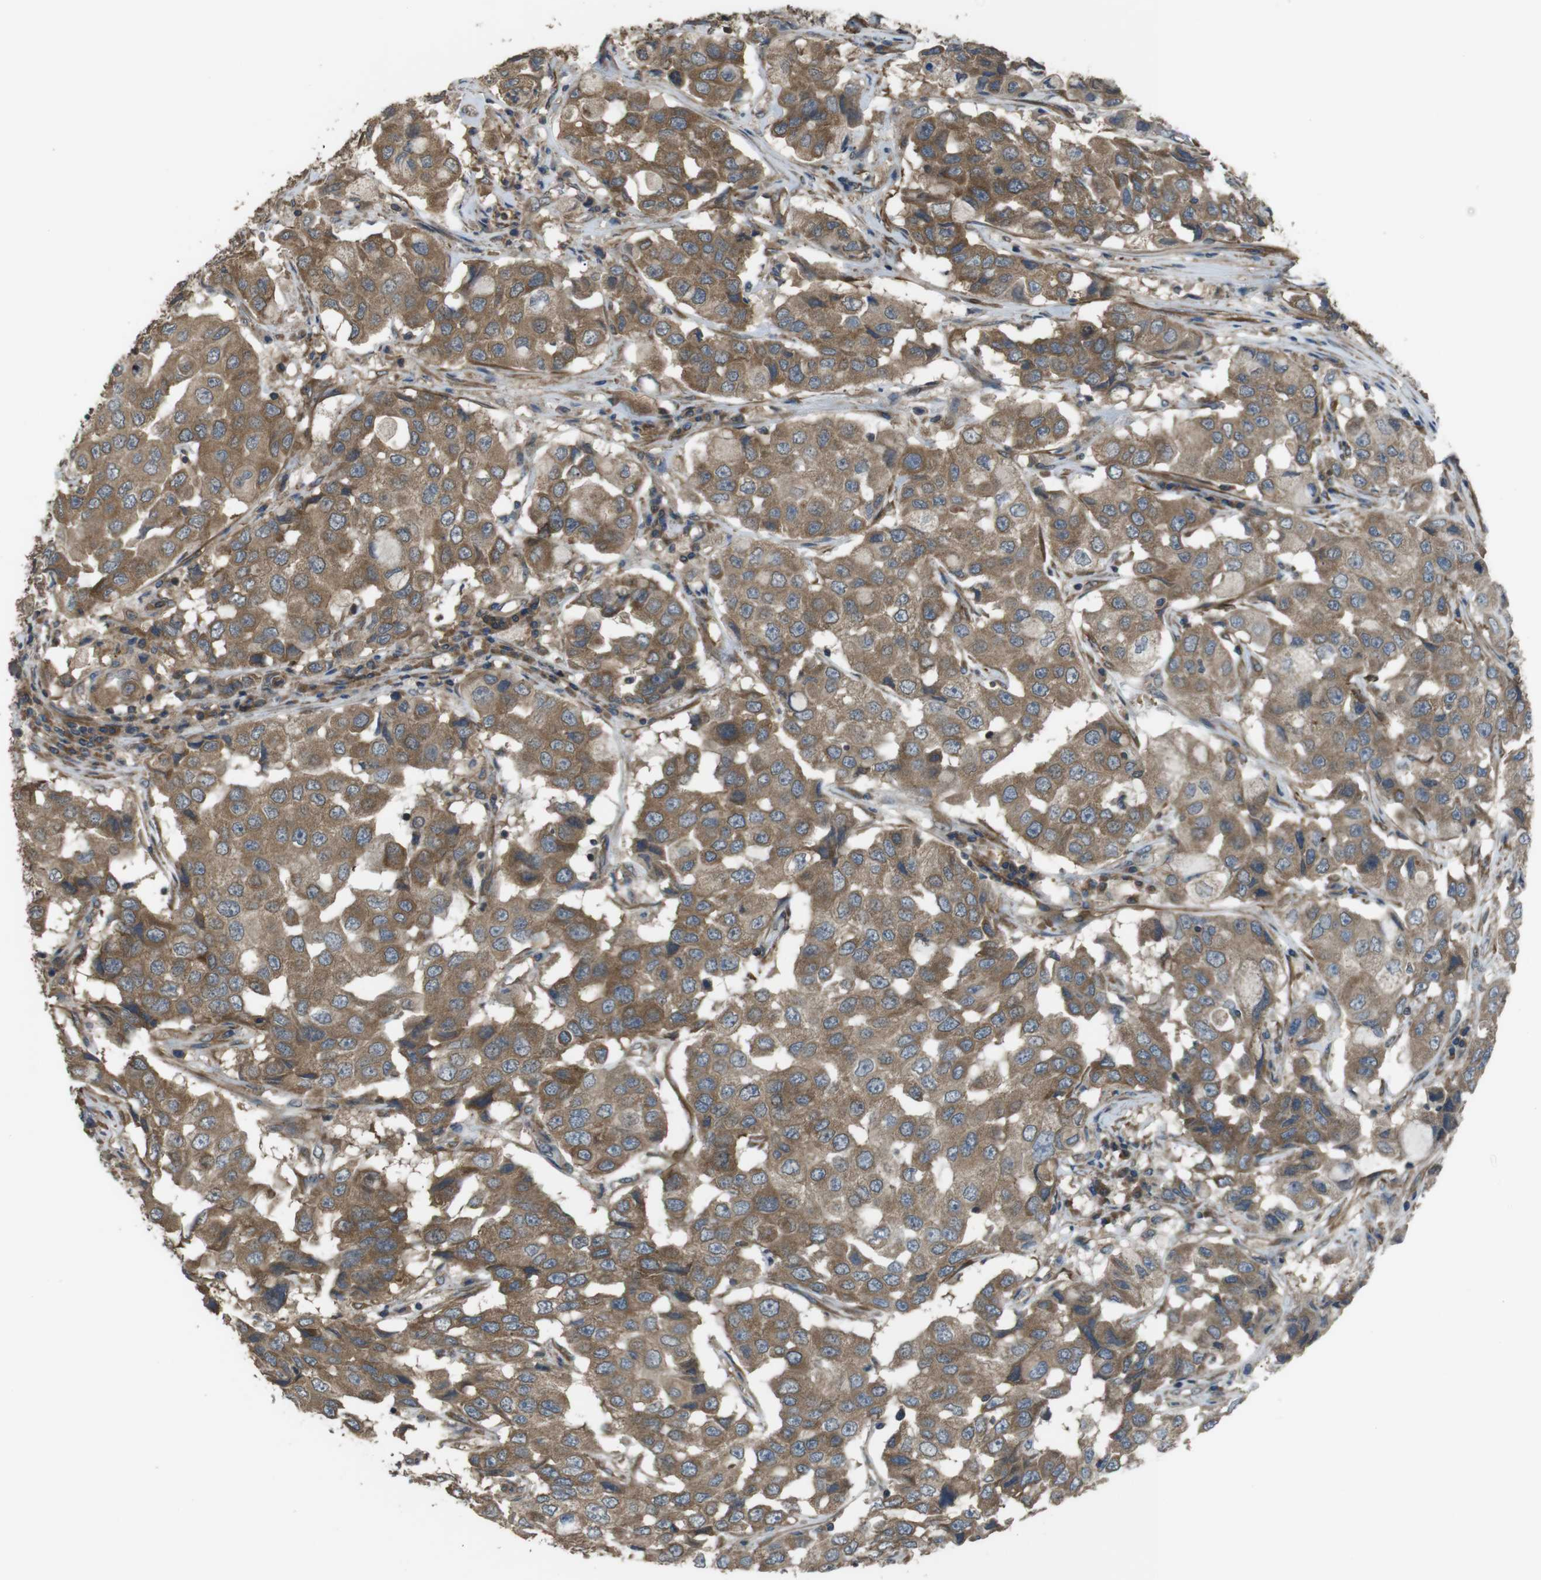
{"staining": {"intensity": "moderate", "quantity": ">75%", "location": "cytoplasmic/membranous"}, "tissue": "breast cancer", "cell_type": "Tumor cells", "image_type": "cancer", "snomed": [{"axis": "morphology", "description": "Duct carcinoma"}, {"axis": "topography", "description": "Breast"}], "caption": "This photomicrograph displays breast cancer (infiltrating ductal carcinoma) stained with immunohistochemistry to label a protein in brown. The cytoplasmic/membranous of tumor cells show moderate positivity for the protein. Nuclei are counter-stained blue.", "gene": "FUT2", "patient": {"sex": "female", "age": 27}}